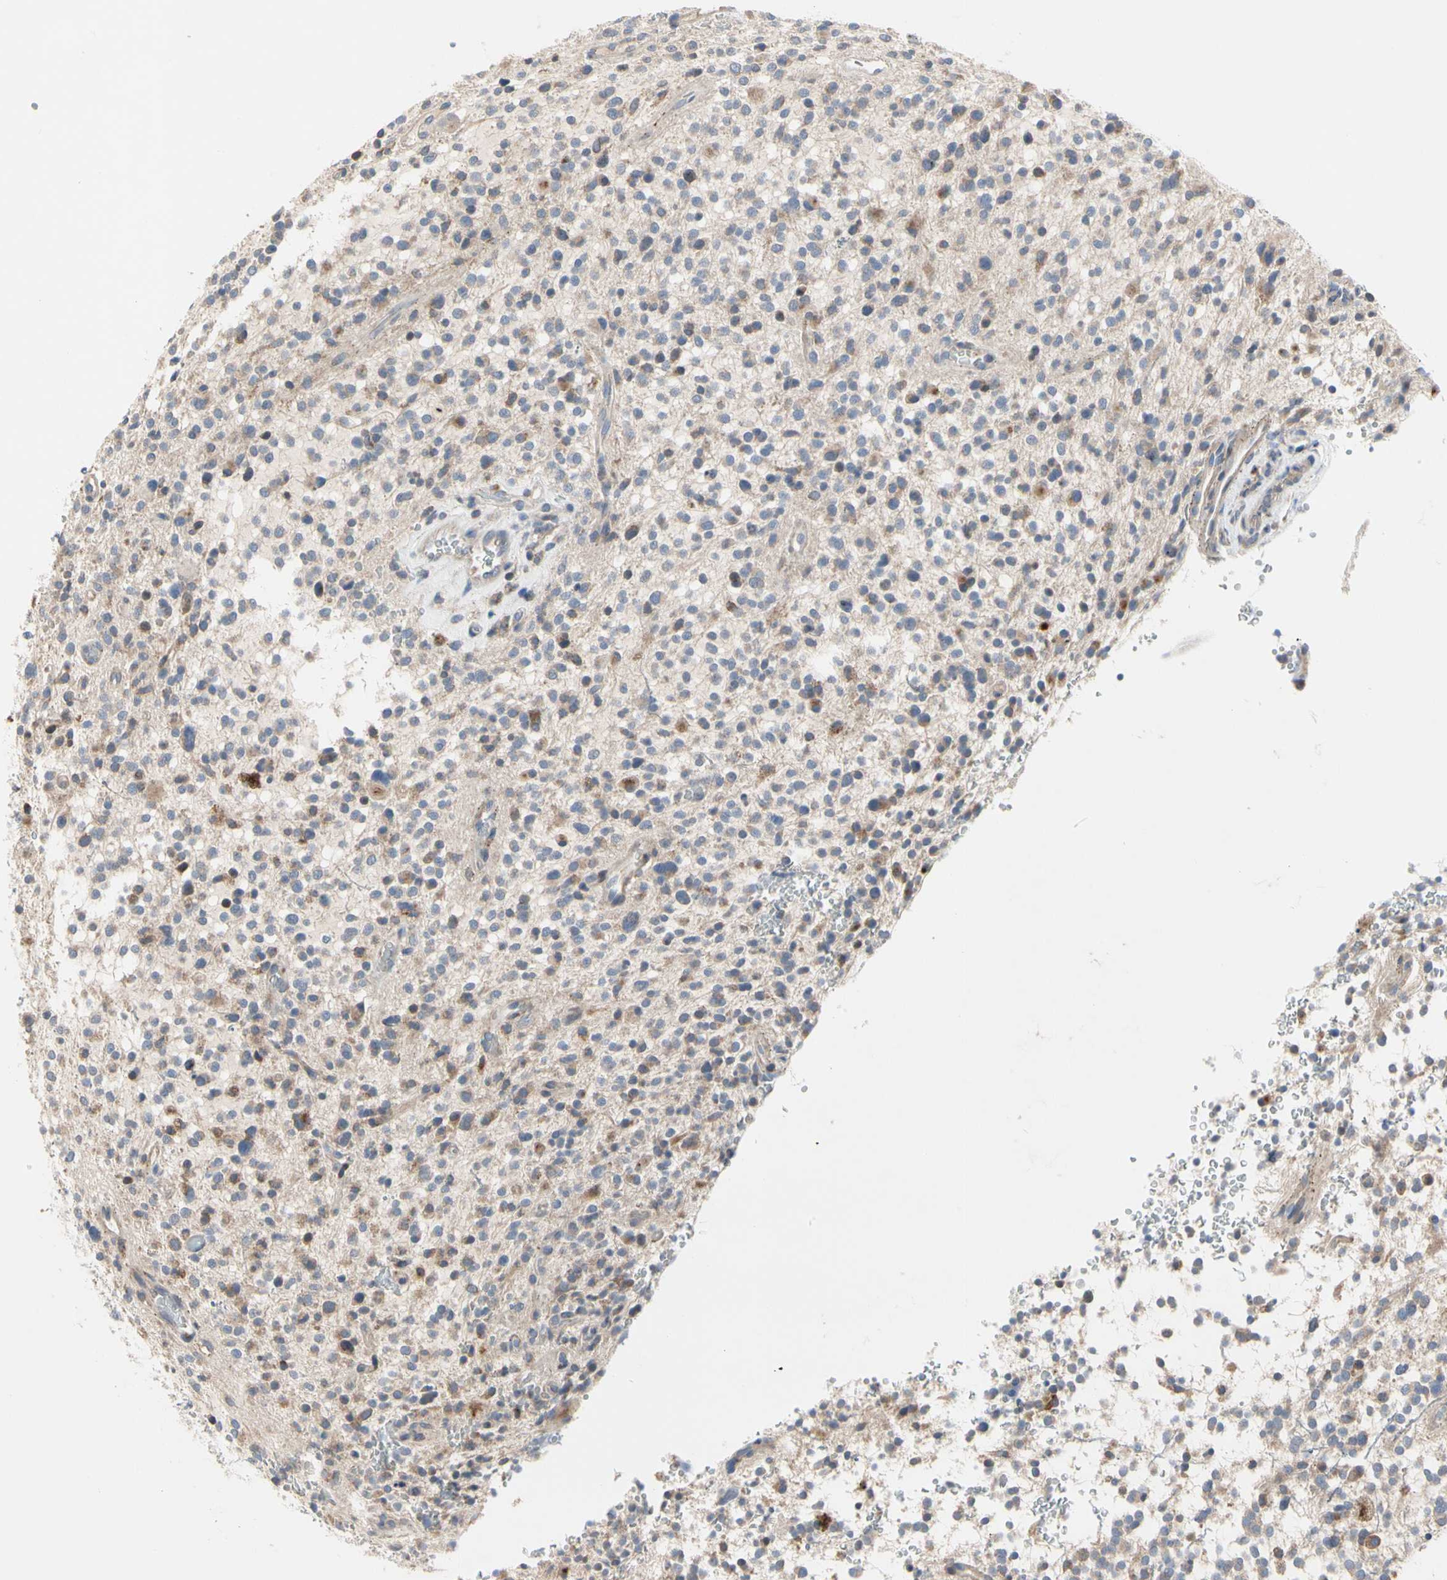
{"staining": {"intensity": "negative", "quantity": "none", "location": "none"}, "tissue": "glioma", "cell_type": "Tumor cells", "image_type": "cancer", "snomed": [{"axis": "morphology", "description": "Glioma, malignant, High grade"}, {"axis": "topography", "description": "Brain"}], "caption": "The image exhibits no staining of tumor cells in glioma.", "gene": "MMEL1", "patient": {"sex": "male", "age": 48}}